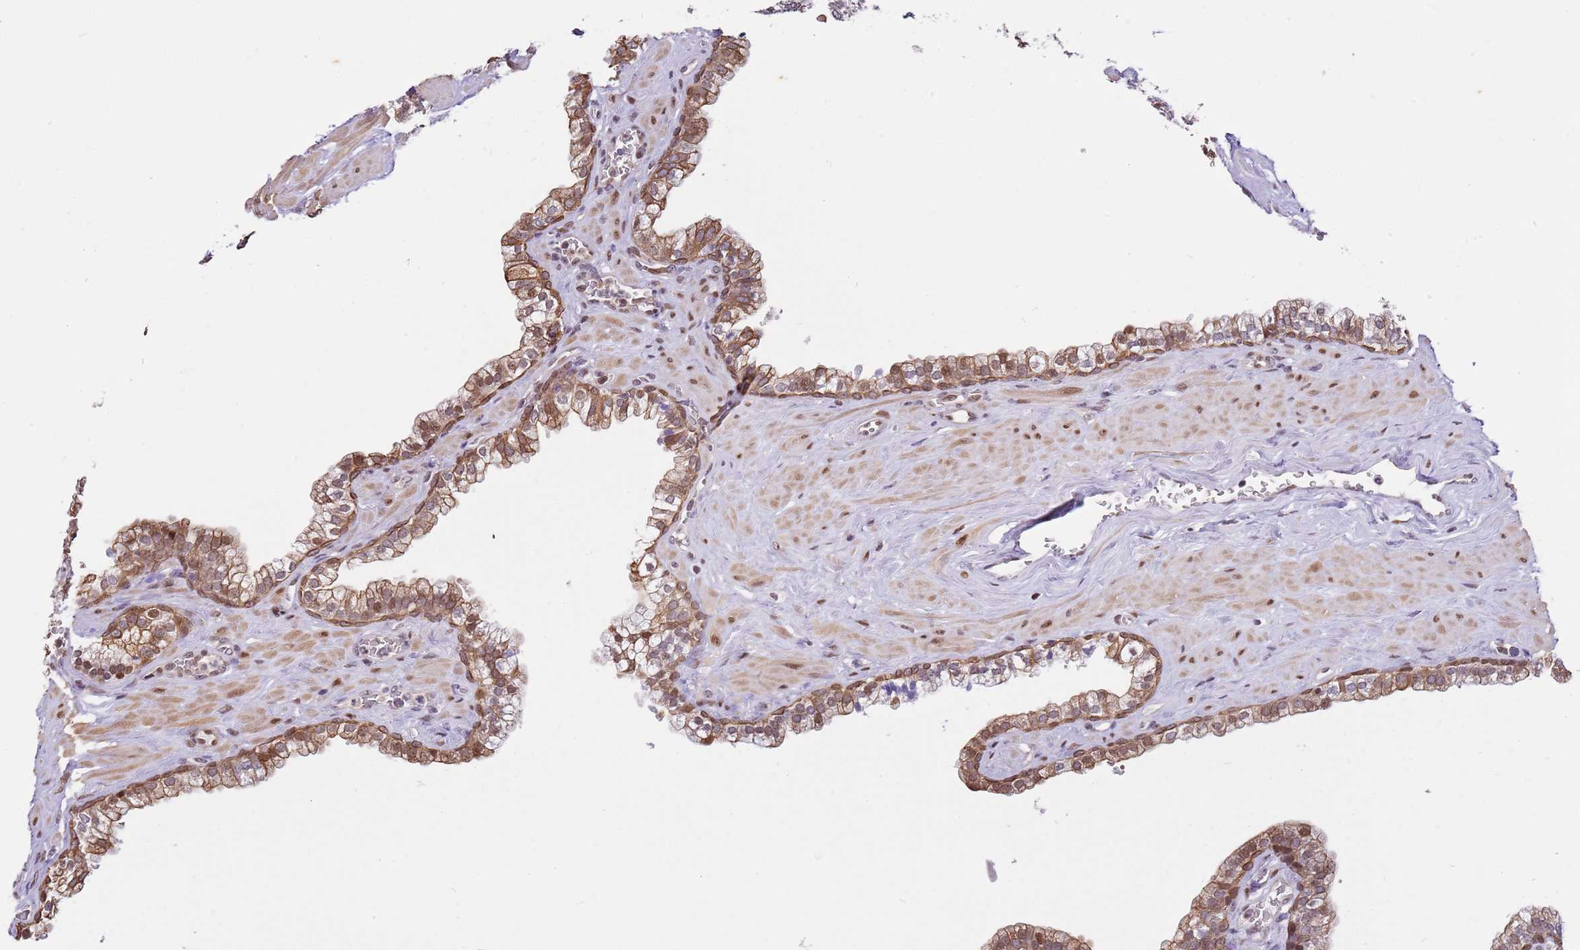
{"staining": {"intensity": "moderate", "quantity": "25%-75%", "location": "cytoplasmic/membranous,nuclear"}, "tissue": "prostate", "cell_type": "Glandular cells", "image_type": "normal", "snomed": [{"axis": "morphology", "description": "Normal tissue, NOS"}, {"axis": "morphology", "description": "Urothelial carcinoma, Low grade"}, {"axis": "topography", "description": "Urinary bladder"}, {"axis": "topography", "description": "Prostate"}], "caption": "Brown immunohistochemical staining in benign prostate displays moderate cytoplasmic/membranous,nuclear staining in approximately 25%-75% of glandular cells. Ihc stains the protein of interest in brown and the nuclei are stained blue.", "gene": "RFK", "patient": {"sex": "male", "age": 60}}